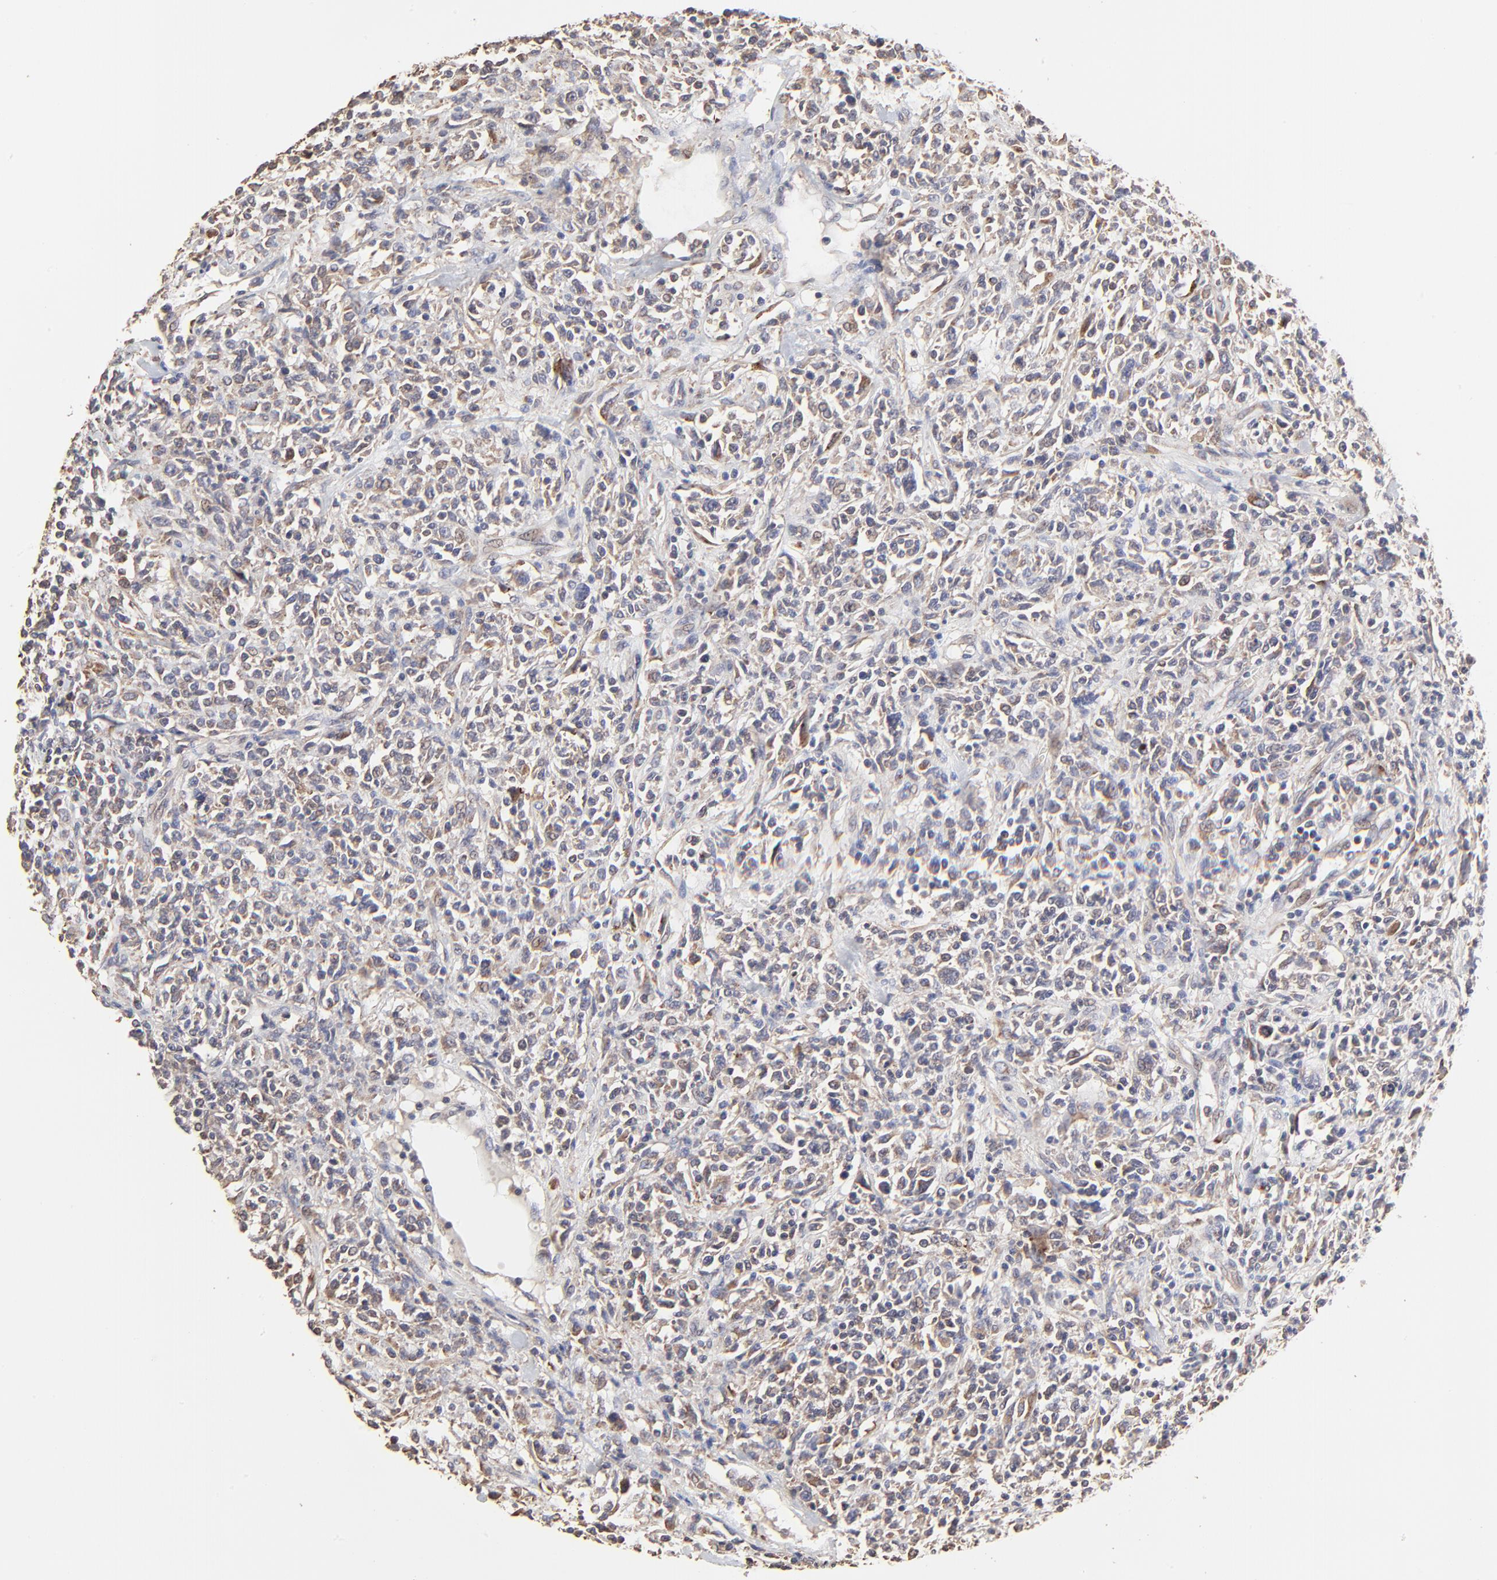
{"staining": {"intensity": "moderate", "quantity": ">75%", "location": "cytoplasmic/membranous"}, "tissue": "lymphoma", "cell_type": "Tumor cells", "image_type": "cancer", "snomed": [{"axis": "morphology", "description": "Malignant lymphoma, non-Hodgkin's type, Low grade"}, {"axis": "topography", "description": "Small intestine"}], "caption": "The immunohistochemical stain highlights moderate cytoplasmic/membranous positivity in tumor cells of lymphoma tissue.", "gene": "ELP2", "patient": {"sex": "female", "age": 59}}